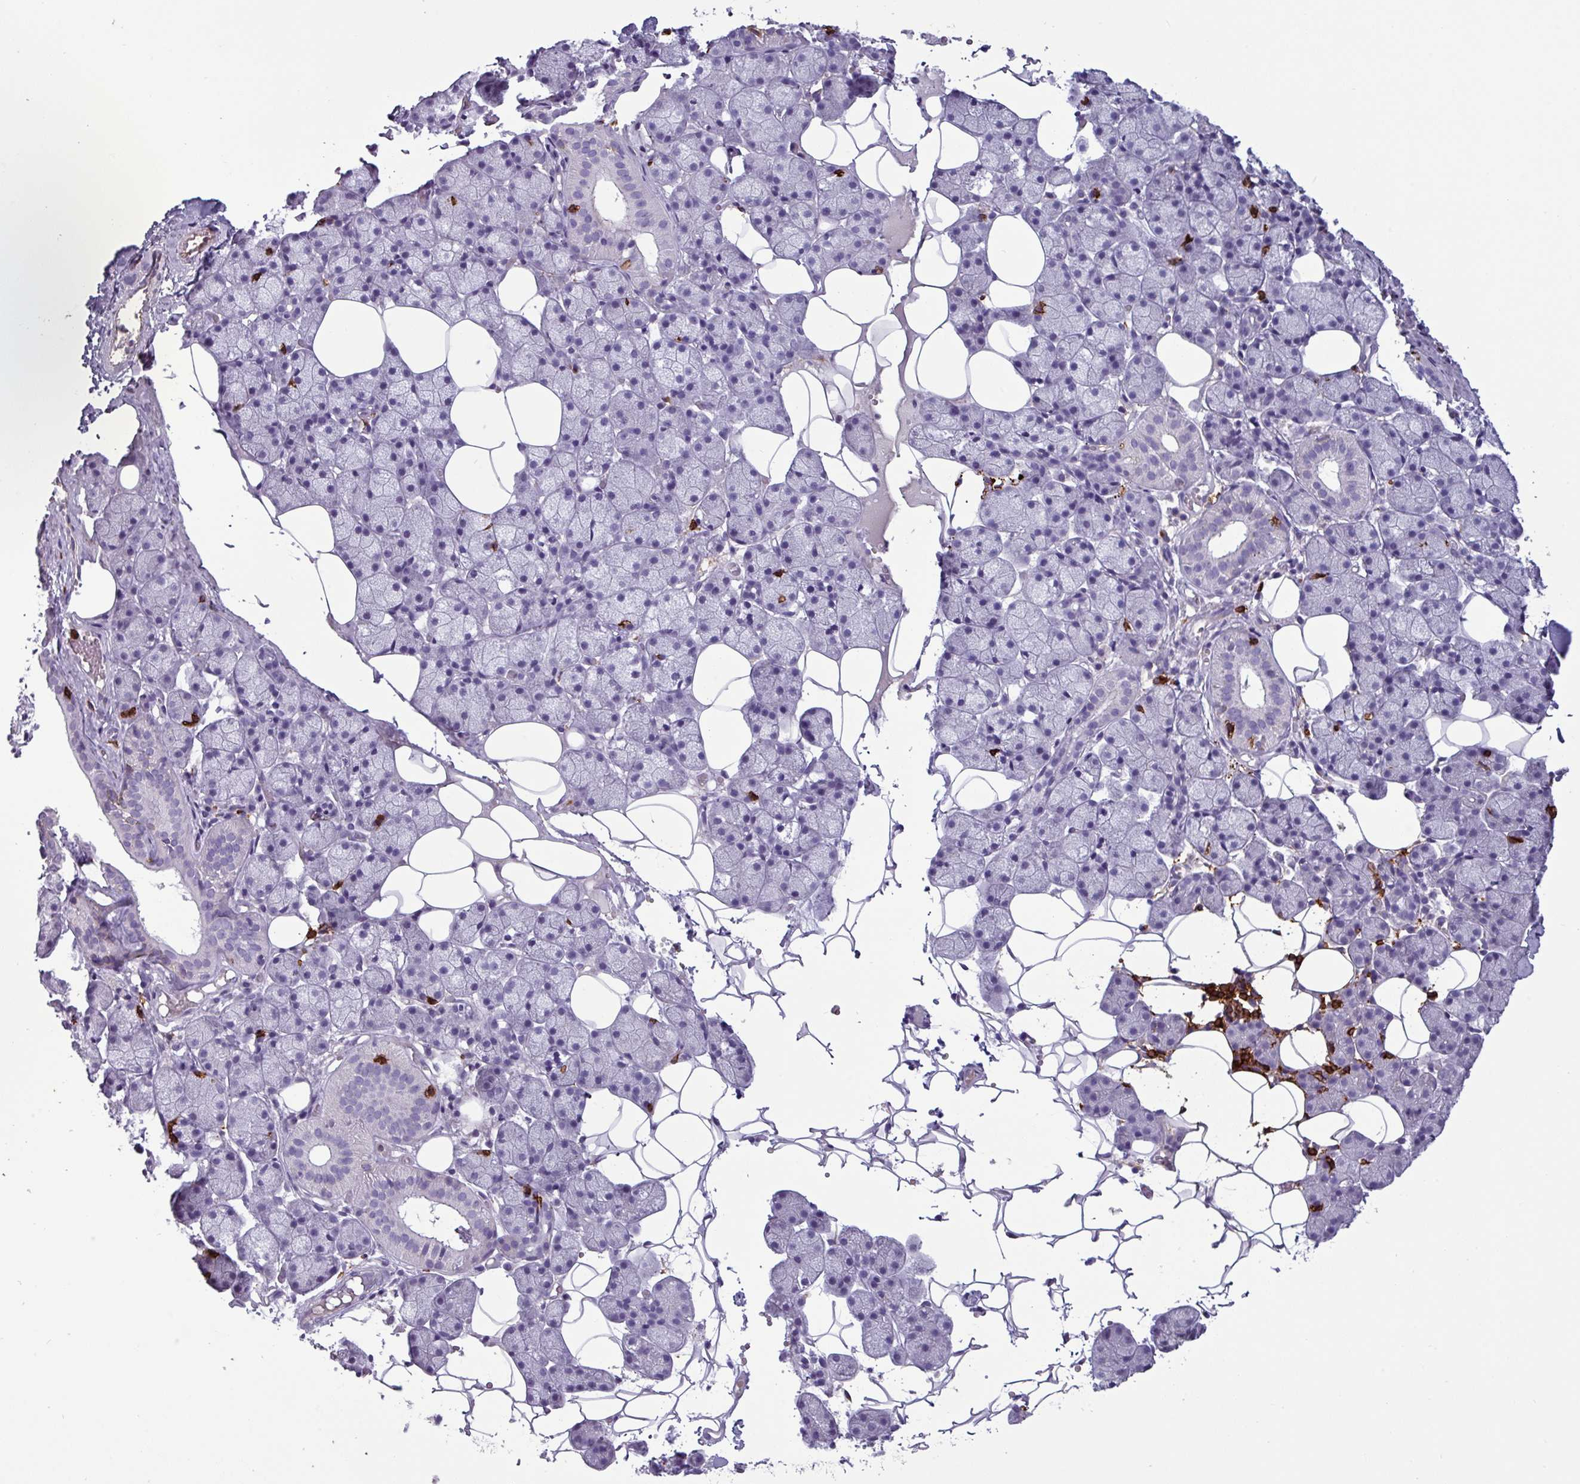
{"staining": {"intensity": "negative", "quantity": "none", "location": "none"}, "tissue": "salivary gland", "cell_type": "Glandular cells", "image_type": "normal", "snomed": [{"axis": "morphology", "description": "Normal tissue, NOS"}, {"axis": "topography", "description": "Salivary gland"}], "caption": "Immunohistochemistry image of normal salivary gland: salivary gland stained with DAB displays no significant protein staining in glandular cells. (DAB (3,3'-diaminobenzidine) immunohistochemistry (IHC) visualized using brightfield microscopy, high magnification).", "gene": "CD8A", "patient": {"sex": "female", "age": 33}}